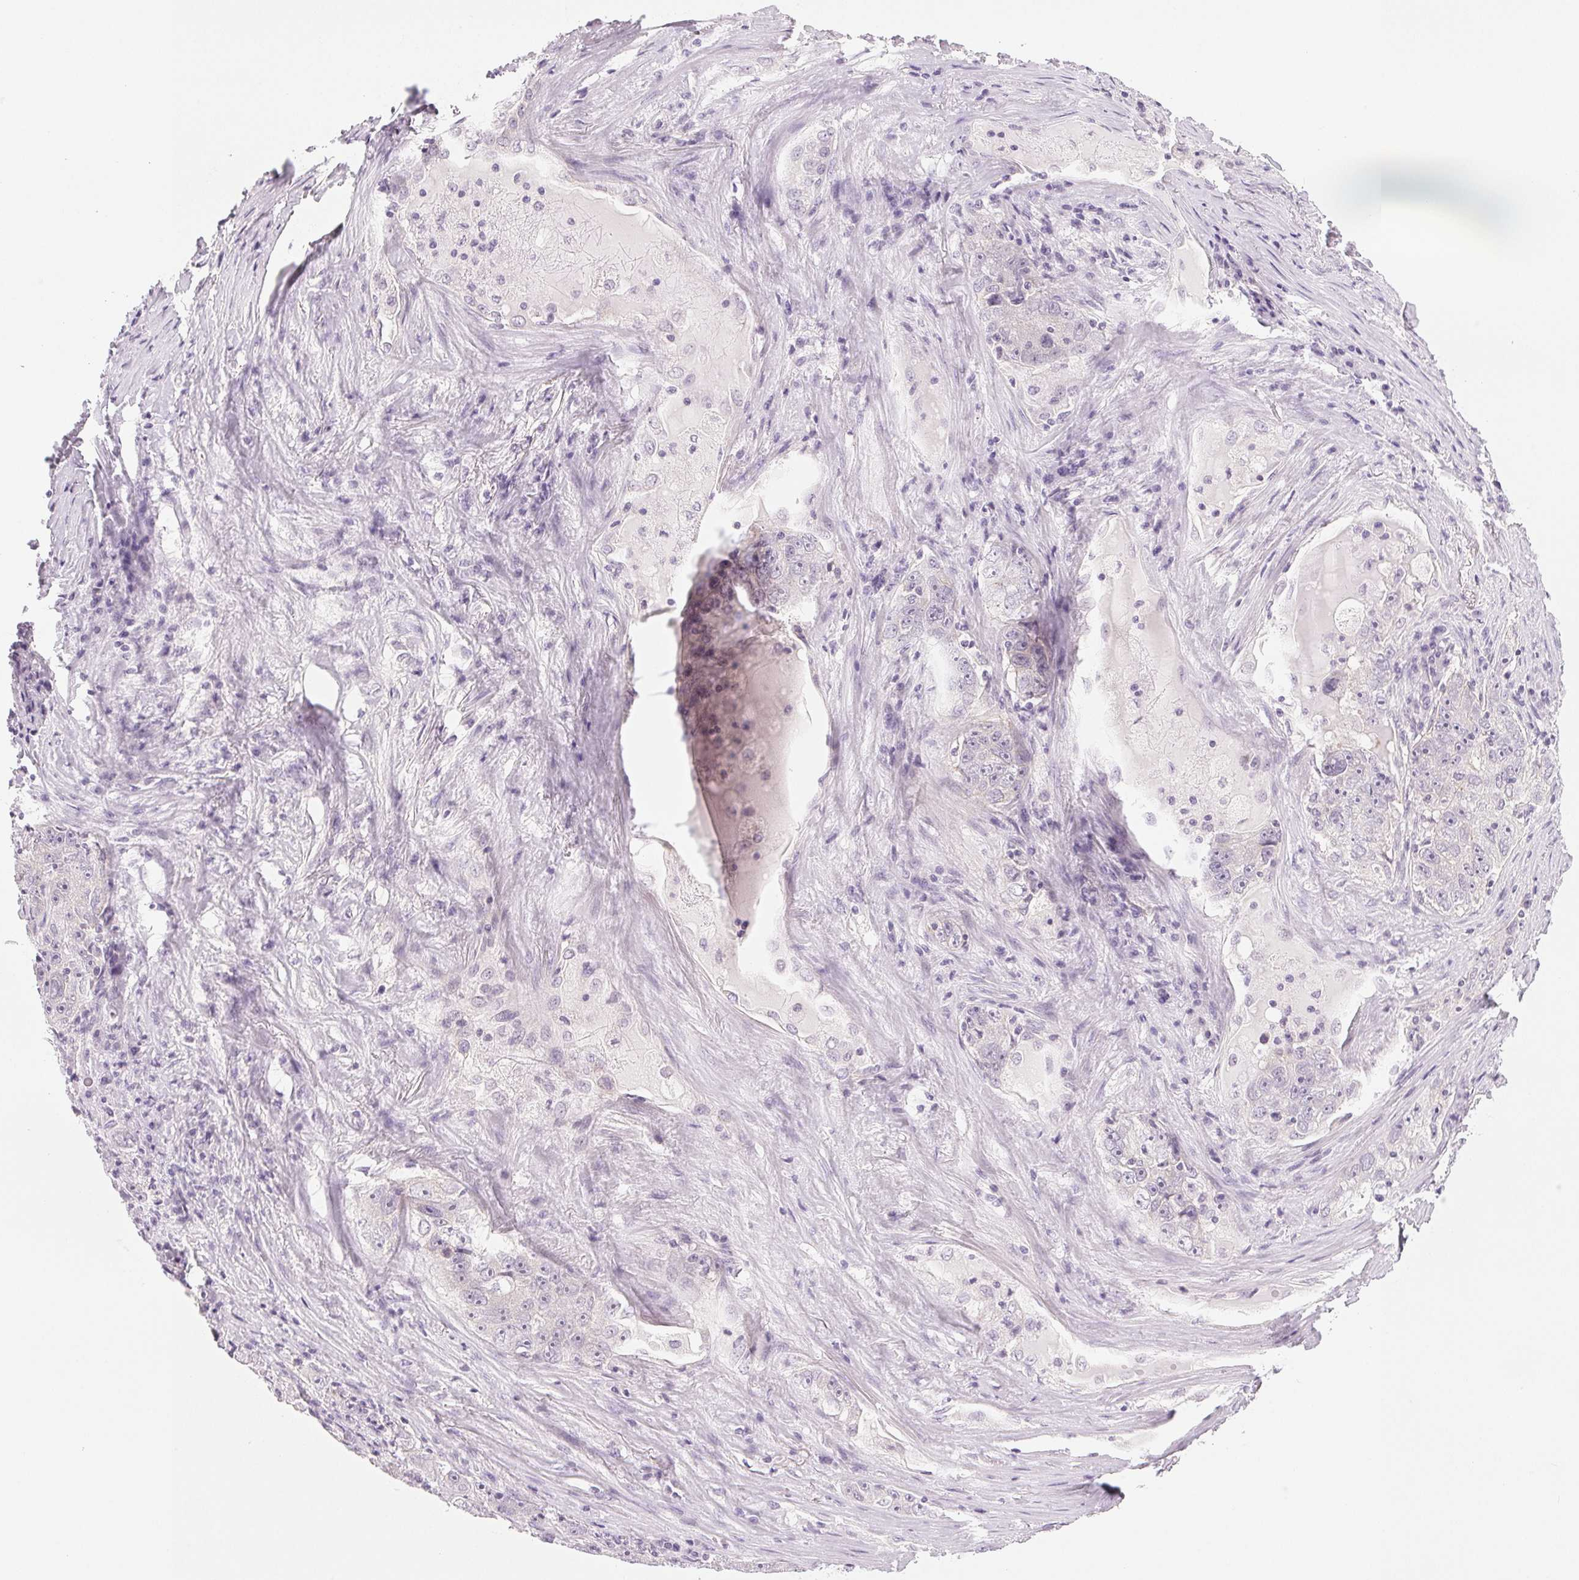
{"staining": {"intensity": "negative", "quantity": "none", "location": "none"}, "tissue": "lung cancer", "cell_type": "Tumor cells", "image_type": "cancer", "snomed": [{"axis": "morphology", "description": "Normal morphology"}, {"axis": "morphology", "description": "Adenocarcinoma, NOS"}, {"axis": "topography", "description": "Lymph node"}, {"axis": "topography", "description": "Lung"}], "caption": "This is an IHC histopathology image of lung cancer (adenocarcinoma). There is no positivity in tumor cells.", "gene": "EHHADH", "patient": {"sex": "female", "age": 57}}